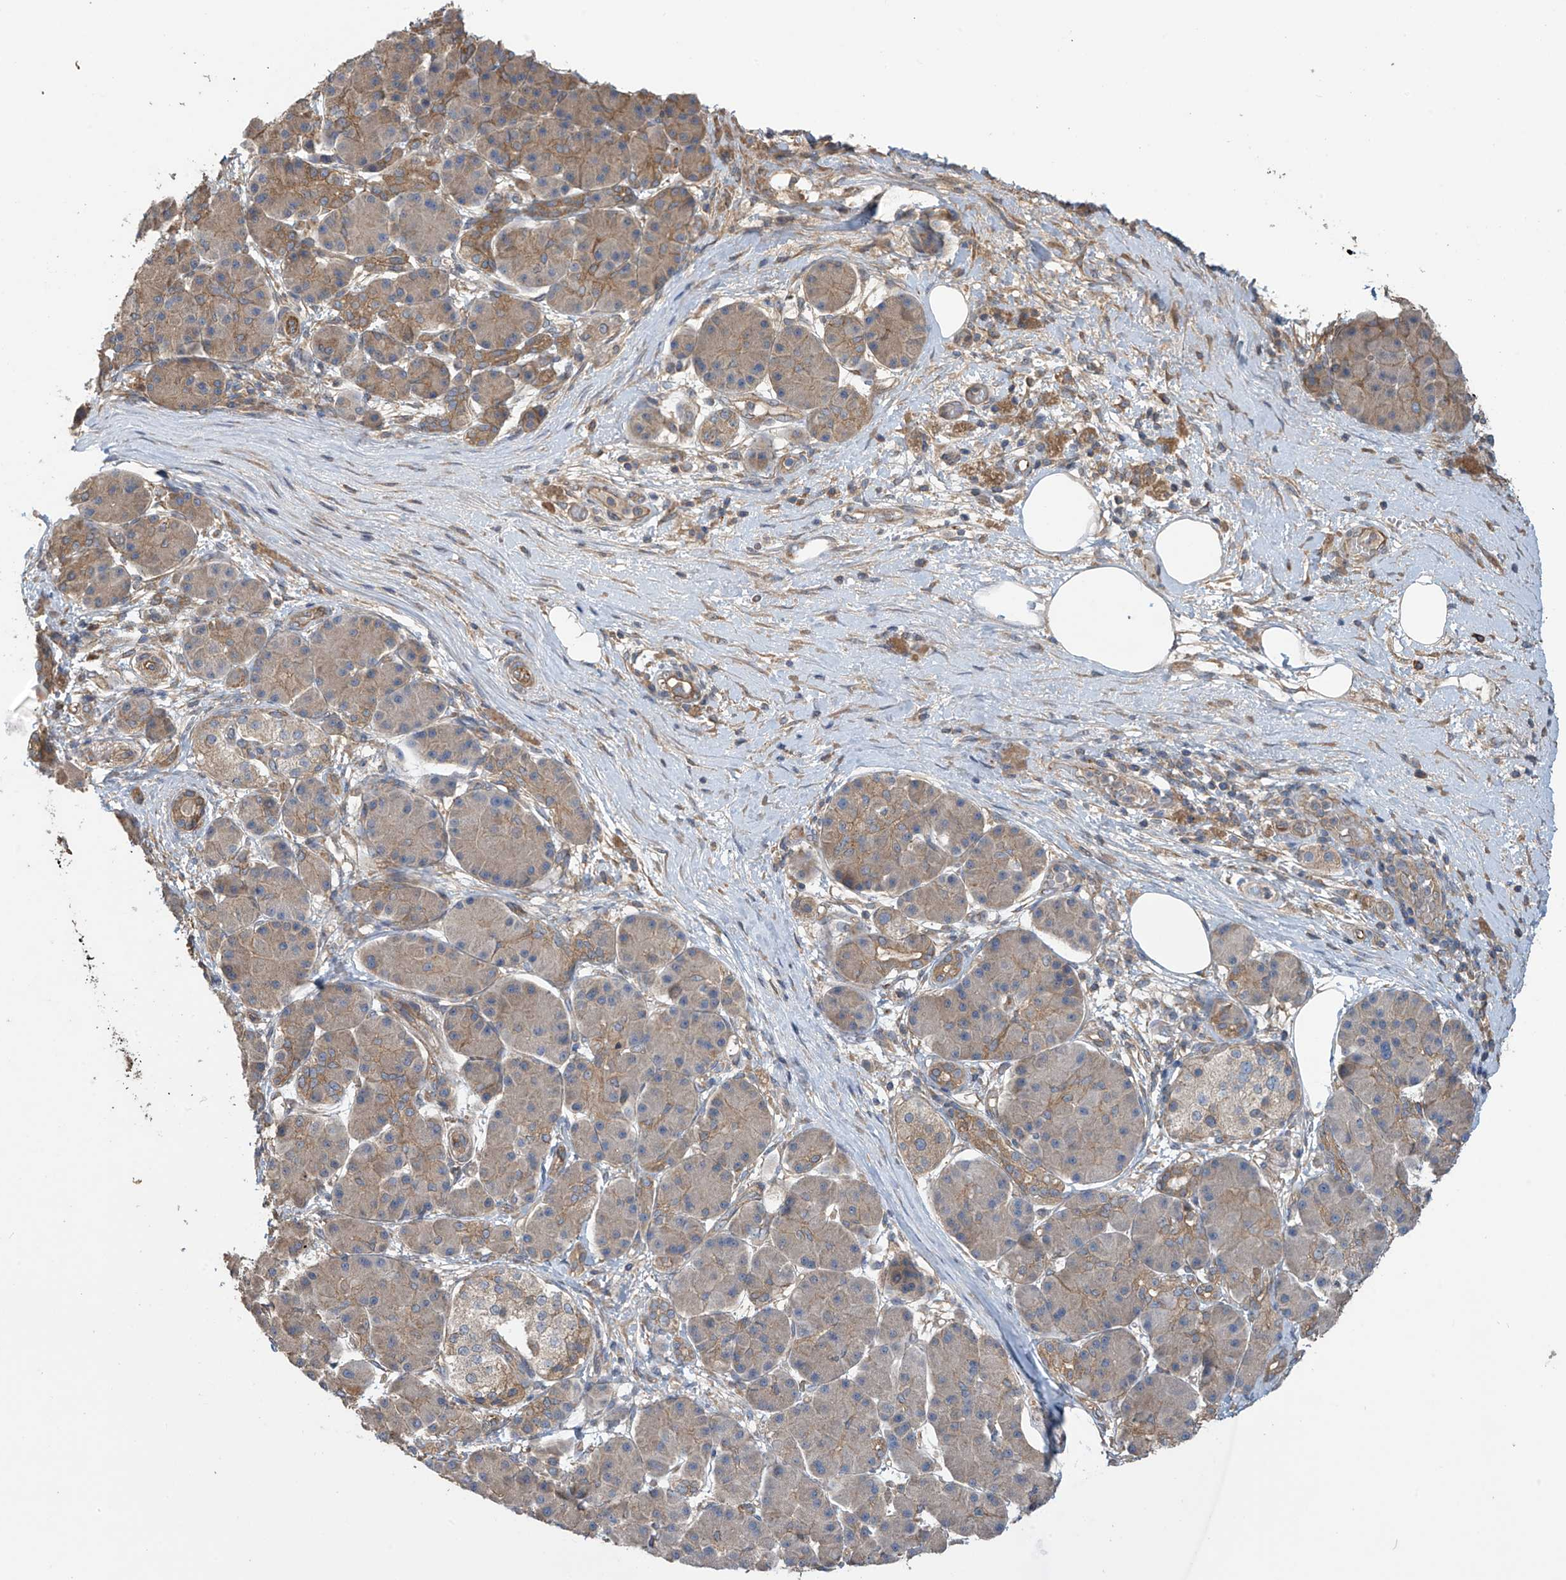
{"staining": {"intensity": "weak", "quantity": "25%-75%", "location": "cytoplasmic/membranous"}, "tissue": "pancreatic cancer", "cell_type": "Tumor cells", "image_type": "cancer", "snomed": [{"axis": "morphology", "description": "Normal tissue, NOS"}, {"axis": "morphology", "description": "Adenocarcinoma, NOS"}, {"axis": "topography", "description": "Pancreas"}], "caption": "Immunohistochemistry image of human pancreatic adenocarcinoma stained for a protein (brown), which demonstrates low levels of weak cytoplasmic/membranous positivity in approximately 25%-75% of tumor cells.", "gene": "PHACTR4", "patient": {"sex": "female", "age": 68}}